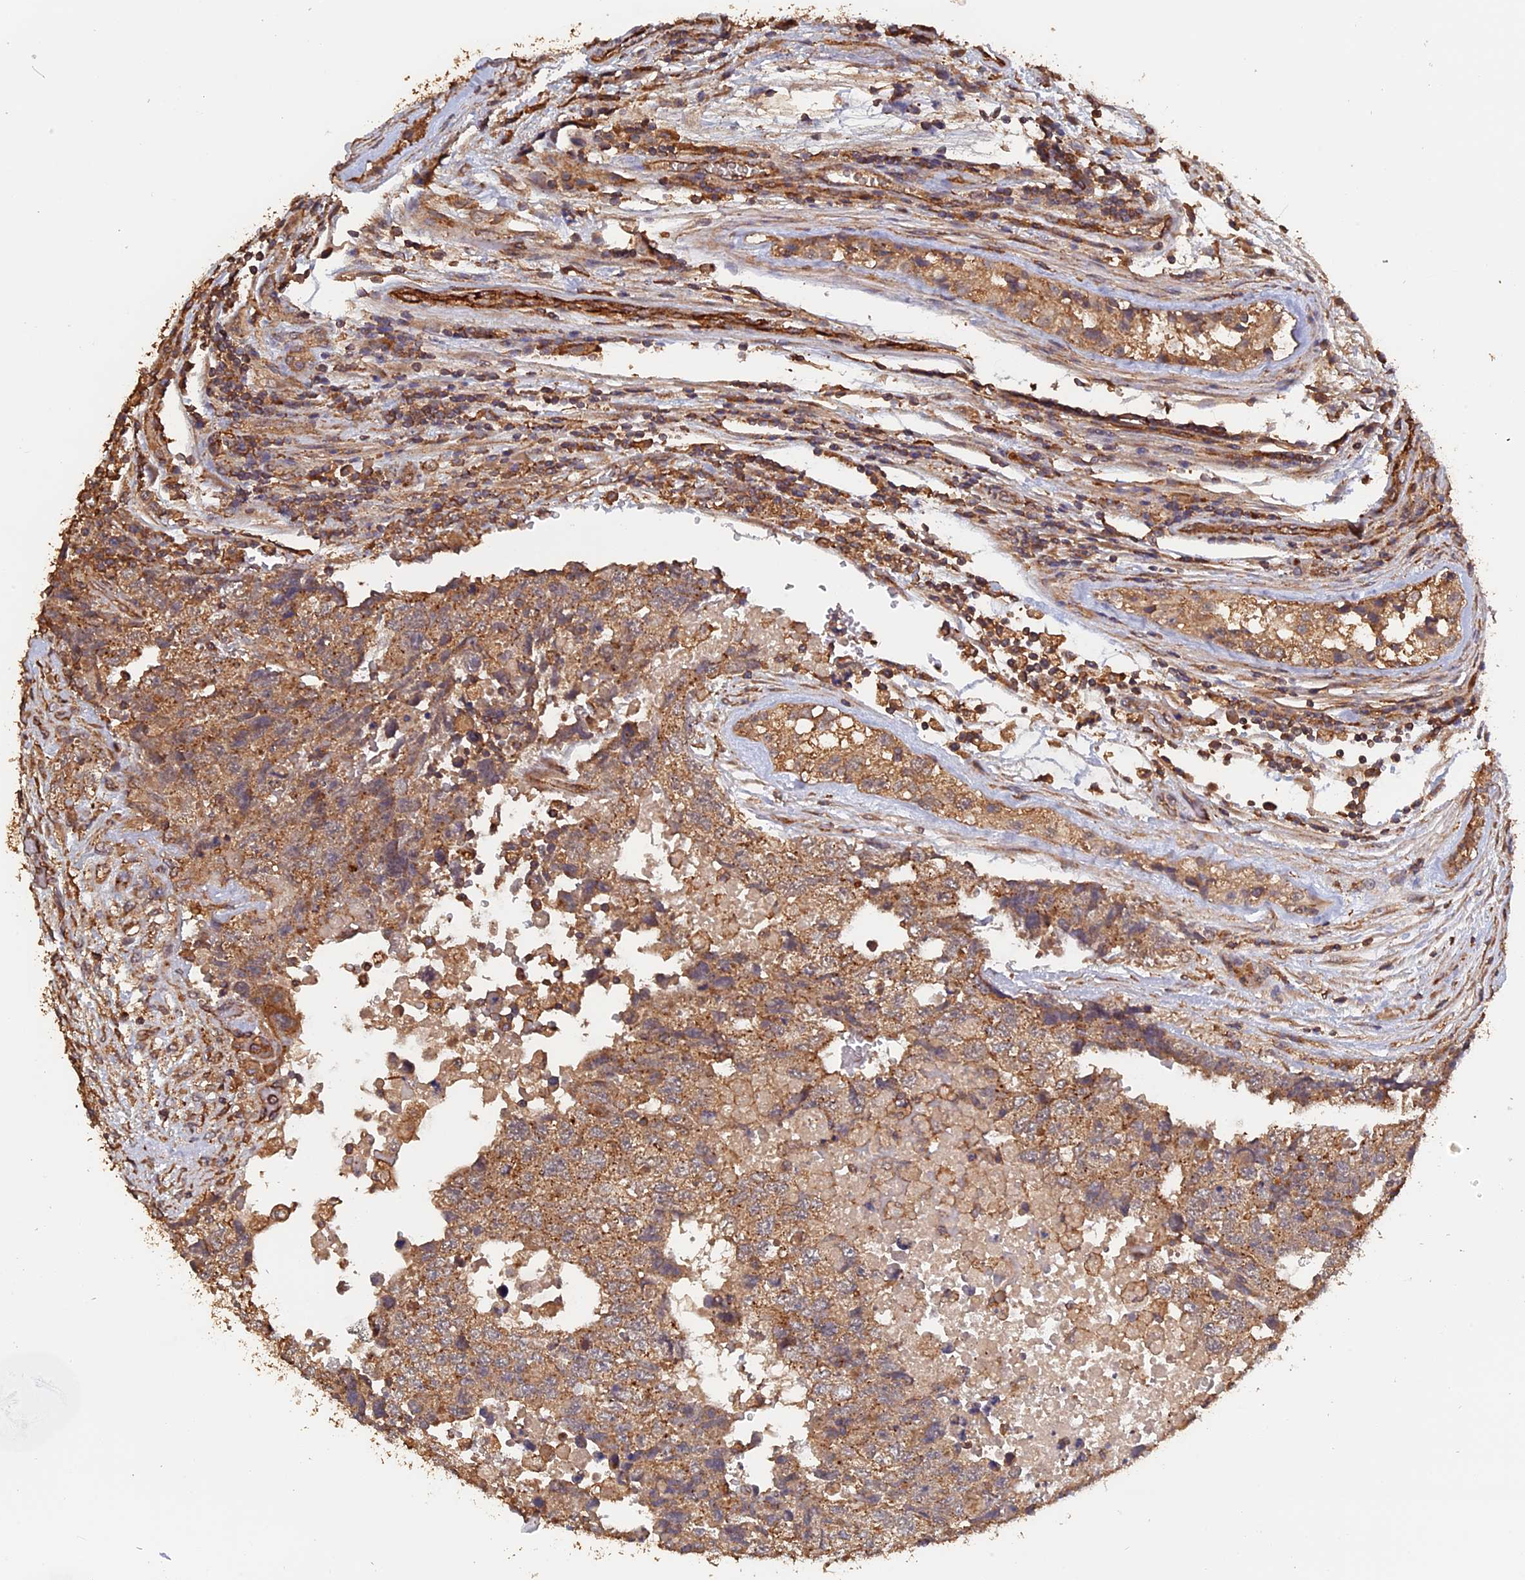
{"staining": {"intensity": "moderate", "quantity": ">75%", "location": "cytoplasmic/membranous"}, "tissue": "testis cancer", "cell_type": "Tumor cells", "image_type": "cancer", "snomed": [{"axis": "morphology", "description": "Carcinoma, Embryonal, NOS"}, {"axis": "topography", "description": "Testis"}], "caption": "Testis cancer tissue exhibits moderate cytoplasmic/membranous positivity in approximately >75% of tumor cells", "gene": "PIGQ", "patient": {"sex": "male", "age": 36}}